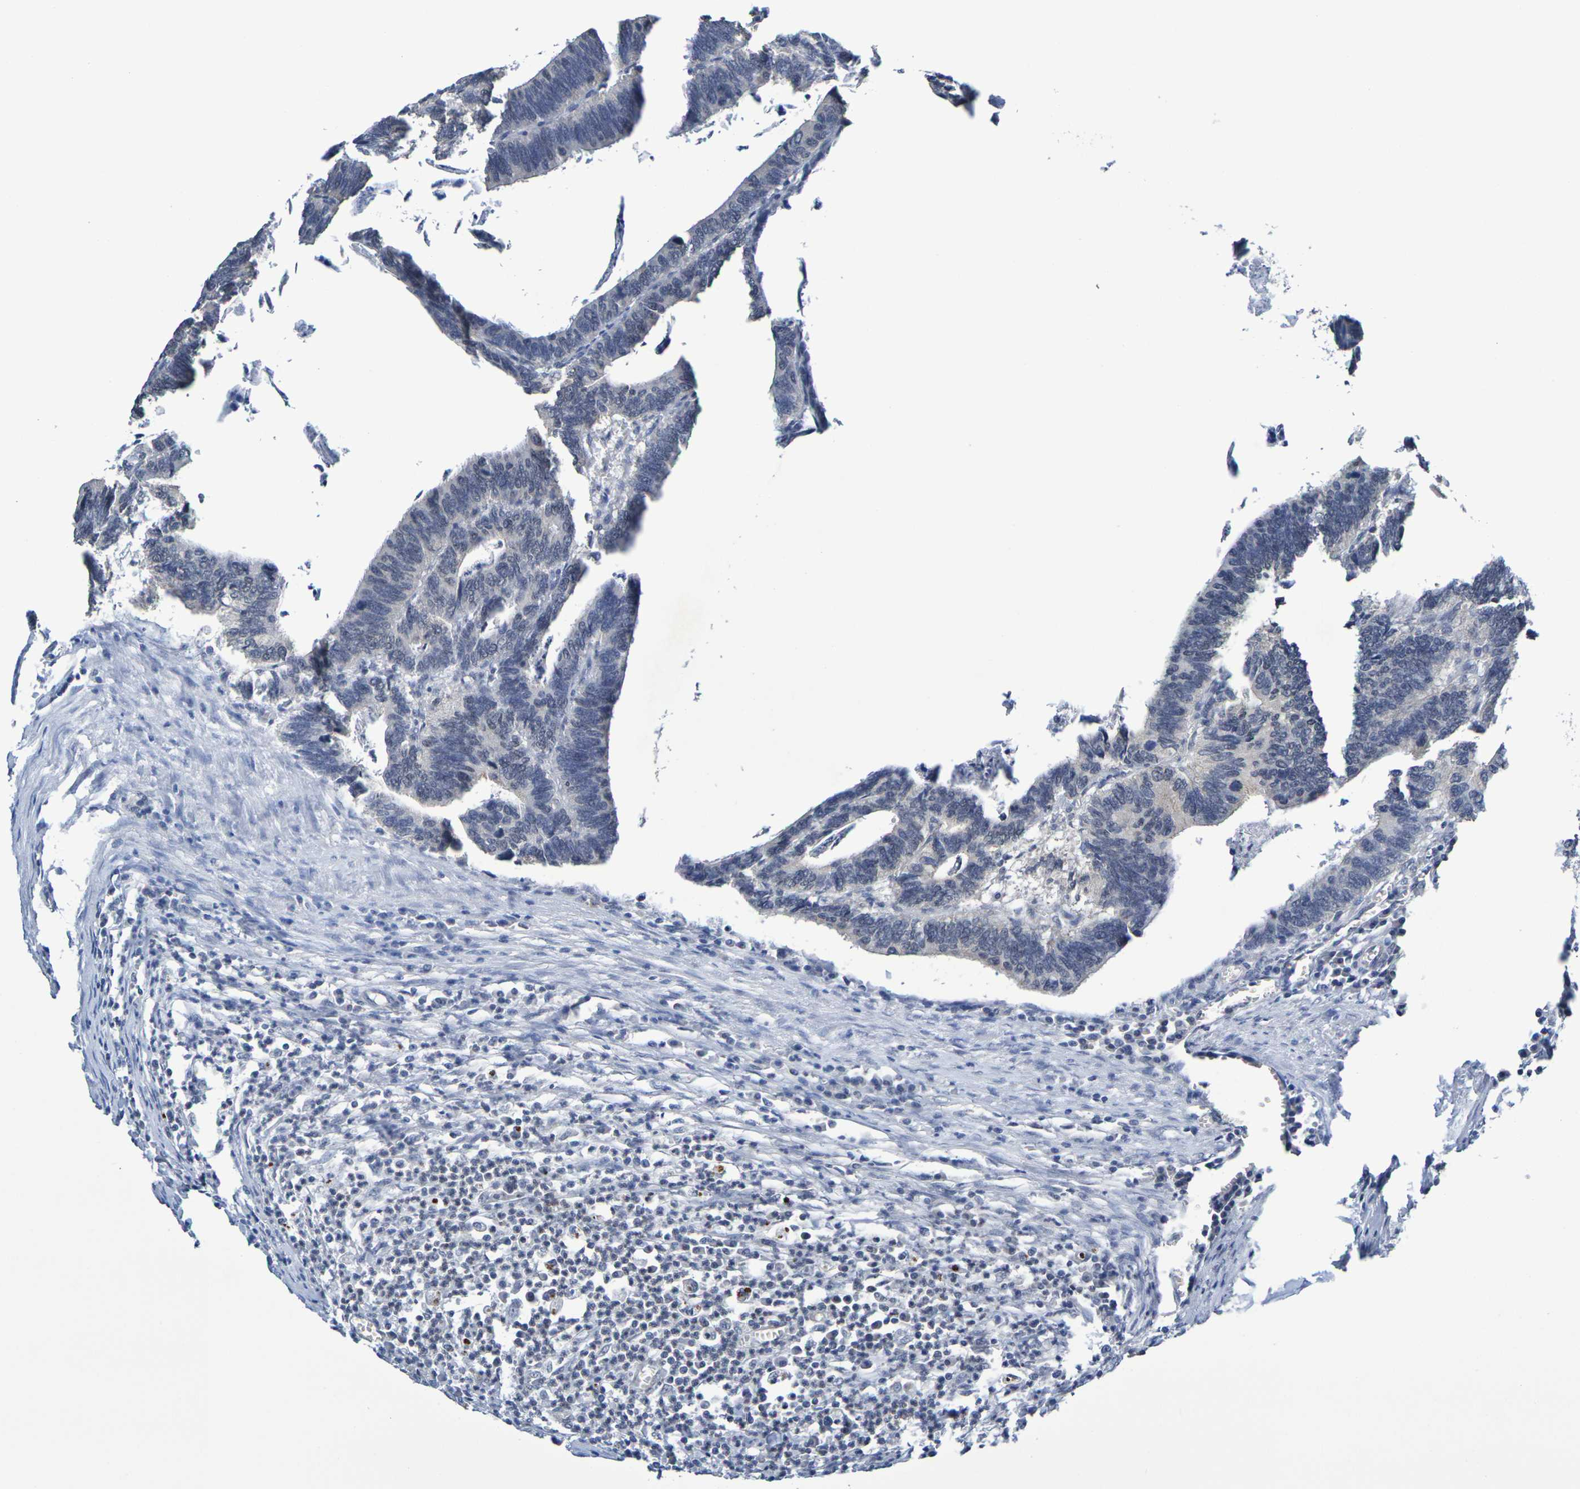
{"staining": {"intensity": "weak", "quantity": ">75%", "location": "cytoplasmic/membranous"}, "tissue": "colorectal cancer", "cell_type": "Tumor cells", "image_type": "cancer", "snomed": [{"axis": "morphology", "description": "Adenocarcinoma, NOS"}, {"axis": "topography", "description": "Colon"}], "caption": "Protein expression analysis of colorectal cancer demonstrates weak cytoplasmic/membranous positivity in approximately >75% of tumor cells. (Stains: DAB (3,3'-diaminobenzidine) in brown, nuclei in blue, Microscopy: brightfield microscopy at high magnification).", "gene": "CHRNB1", "patient": {"sex": "male", "age": 72}}